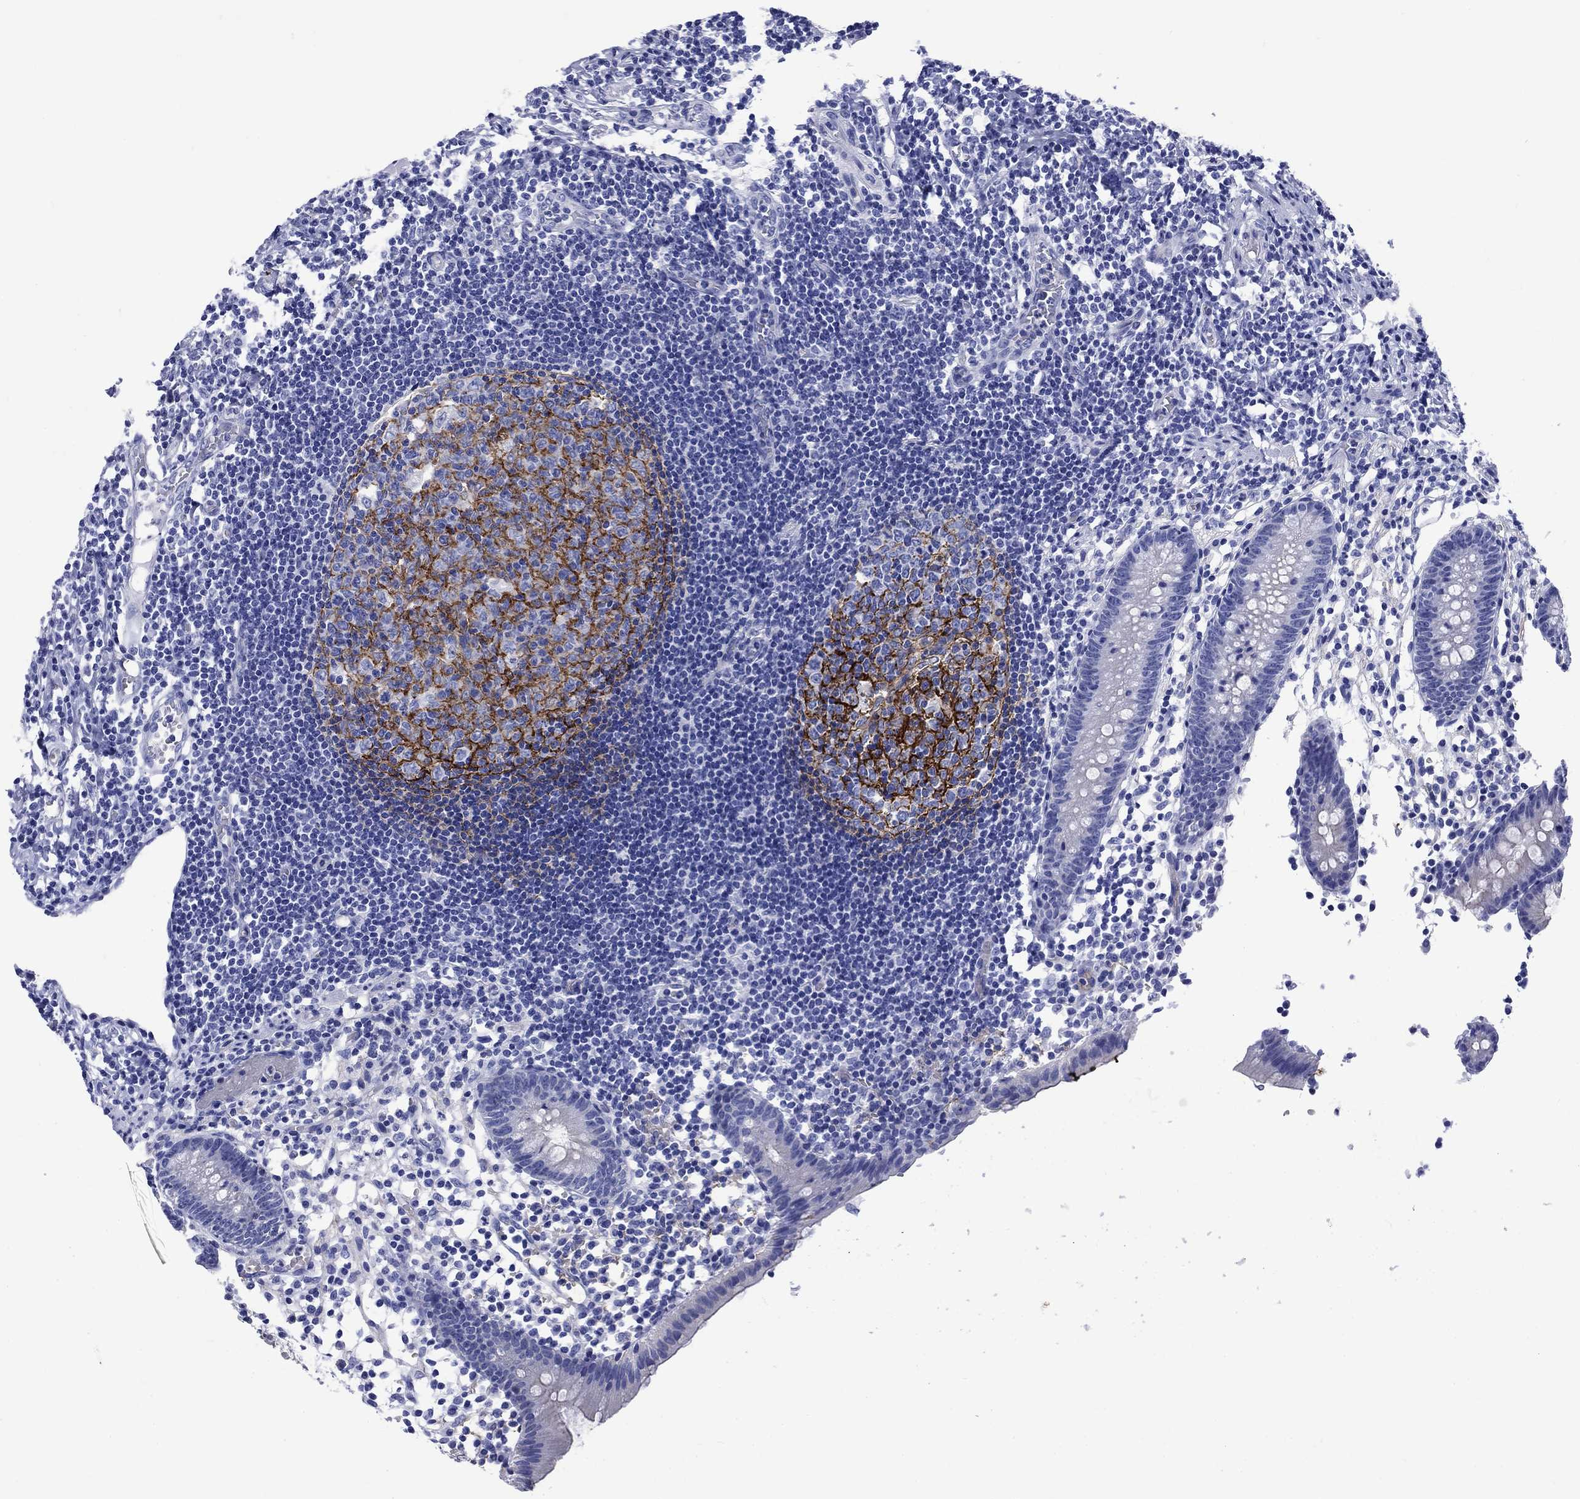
{"staining": {"intensity": "negative", "quantity": "none", "location": "none"}, "tissue": "appendix", "cell_type": "Glandular cells", "image_type": "normal", "snomed": [{"axis": "morphology", "description": "Normal tissue, NOS"}, {"axis": "topography", "description": "Appendix"}], "caption": "Immunohistochemical staining of benign appendix shows no significant positivity in glandular cells.", "gene": "SLC1A2", "patient": {"sex": "female", "age": 40}}